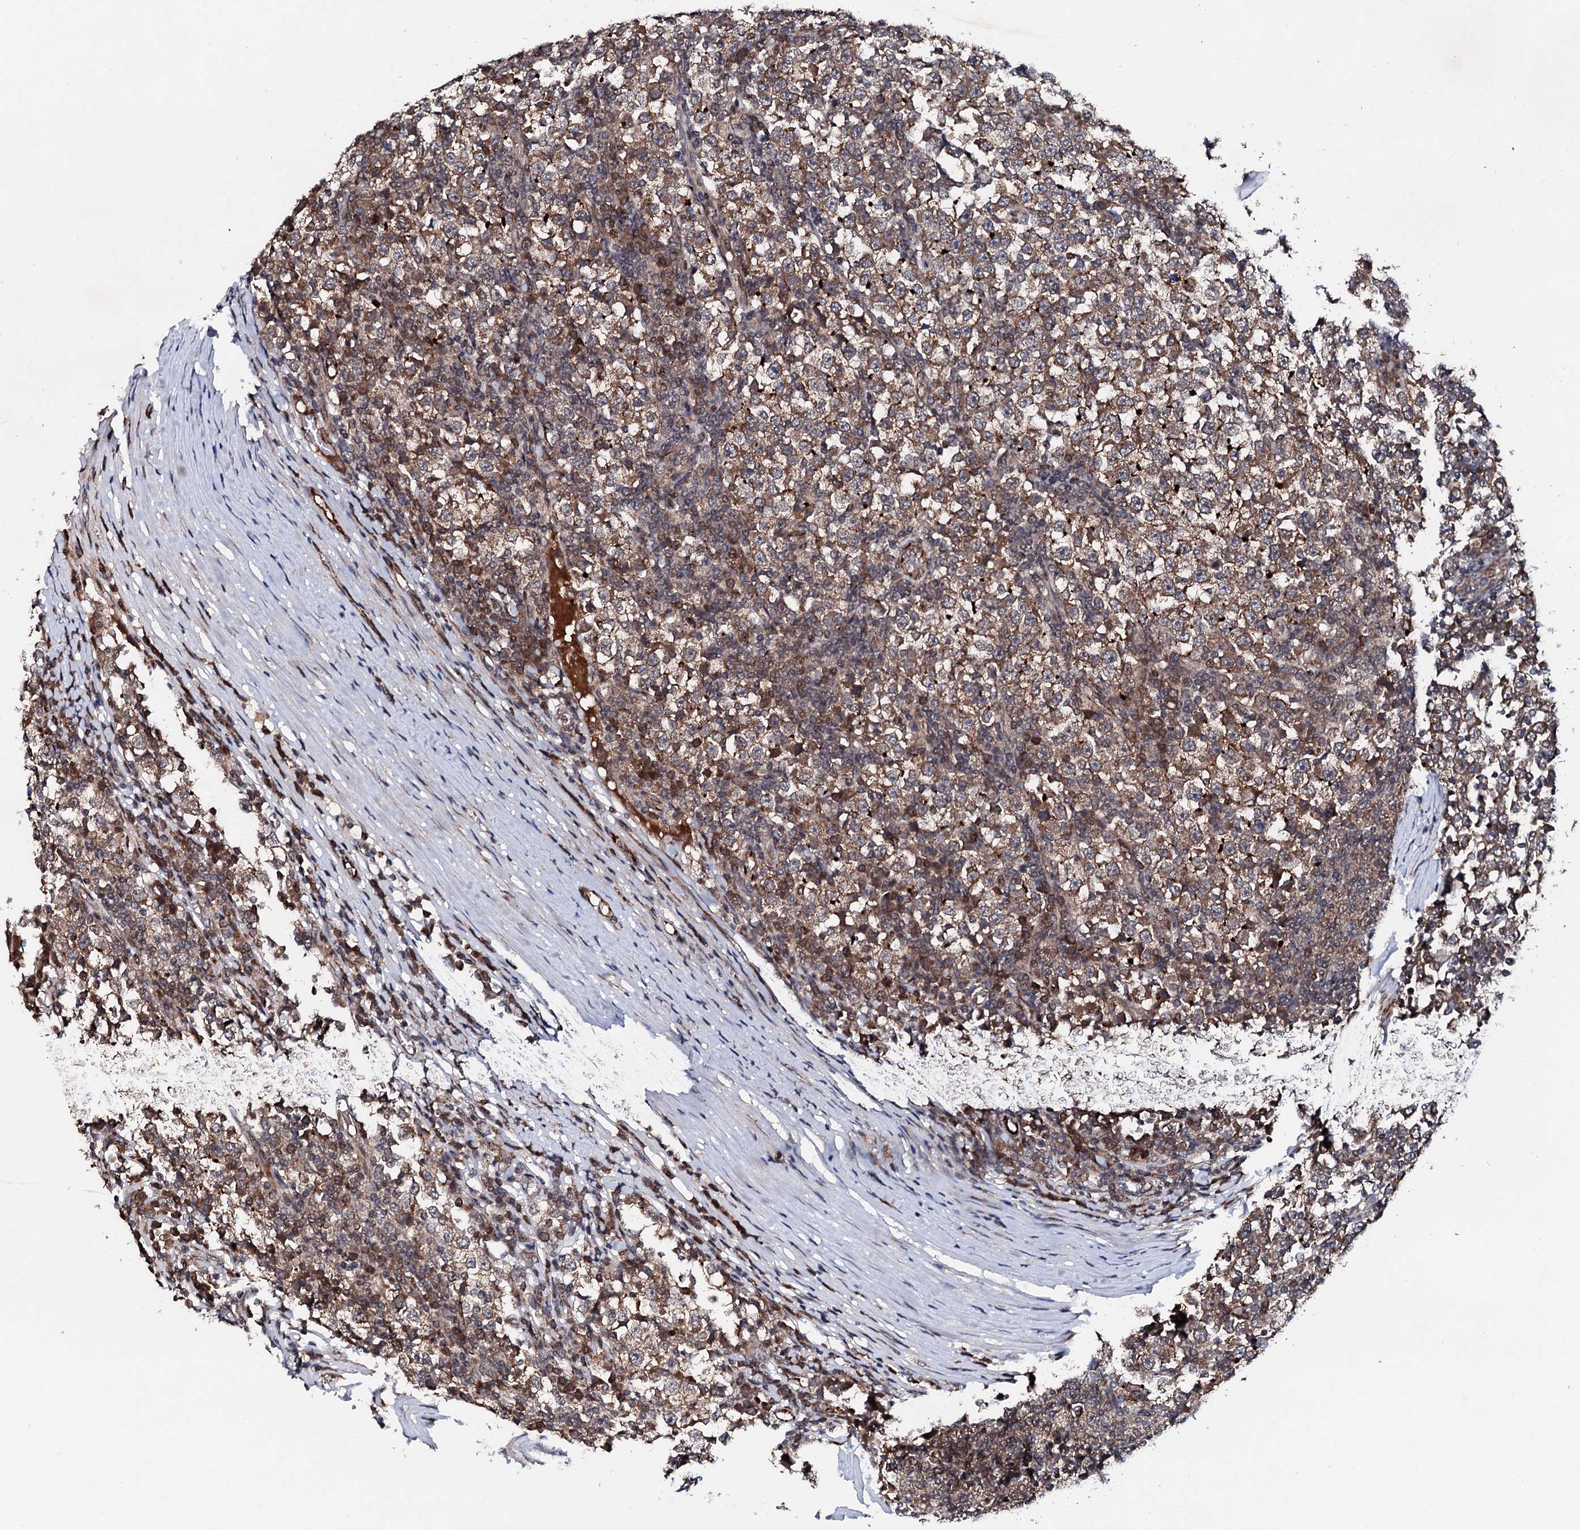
{"staining": {"intensity": "weak", "quantity": "25%-75%", "location": "cytoplasmic/membranous"}, "tissue": "testis cancer", "cell_type": "Tumor cells", "image_type": "cancer", "snomed": [{"axis": "morphology", "description": "Seminoma, NOS"}, {"axis": "topography", "description": "Testis"}], "caption": "Immunohistochemical staining of testis seminoma exhibits low levels of weak cytoplasmic/membranous expression in about 25%-75% of tumor cells.", "gene": "FAM111A", "patient": {"sex": "male", "age": 65}}